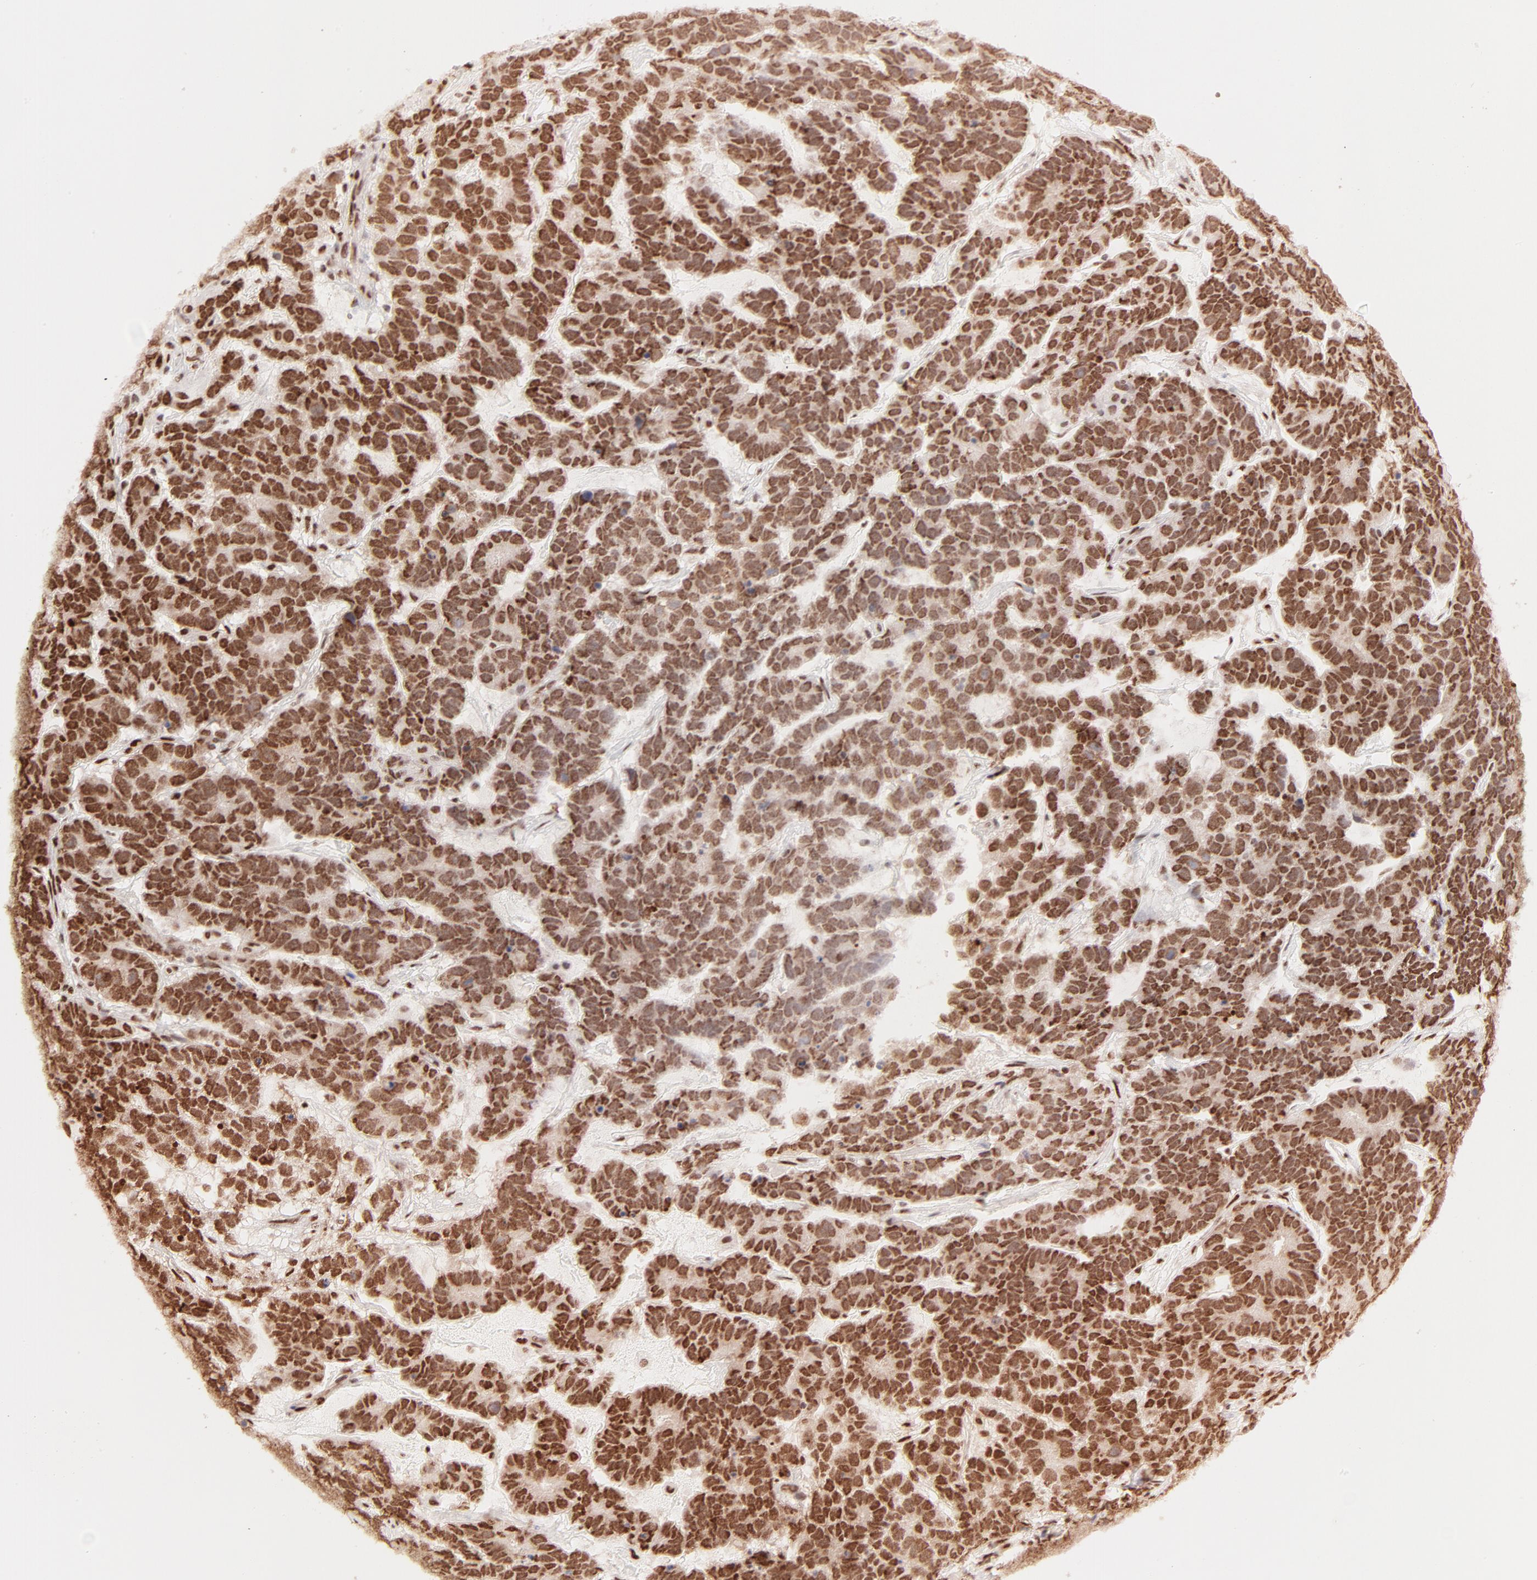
{"staining": {"intensity": "strong", "quantity": ">75%", "location": "nuclear"}, "tissue": "testis cancer", "cell_type": "Tumor cells", "image_type": "cancer", "snomed": [{"axis": "morphology", "description": "Carcinoma, Embryonal, NOS"}, {"axis": "topography", "description": "Testis"}], "caption": "DAB immunohistochemical staining of testis cancer shows strong nuclear protein staining in about >75% of tumor cells. The staining was performed using DAB (3,3'-diaminobenzidine), with brown indicating positive protein expression. Nuclei are stained blue with hematoxylin.", "gene": "TARDBP", "patient": {"sex": "male", "age": 26}}